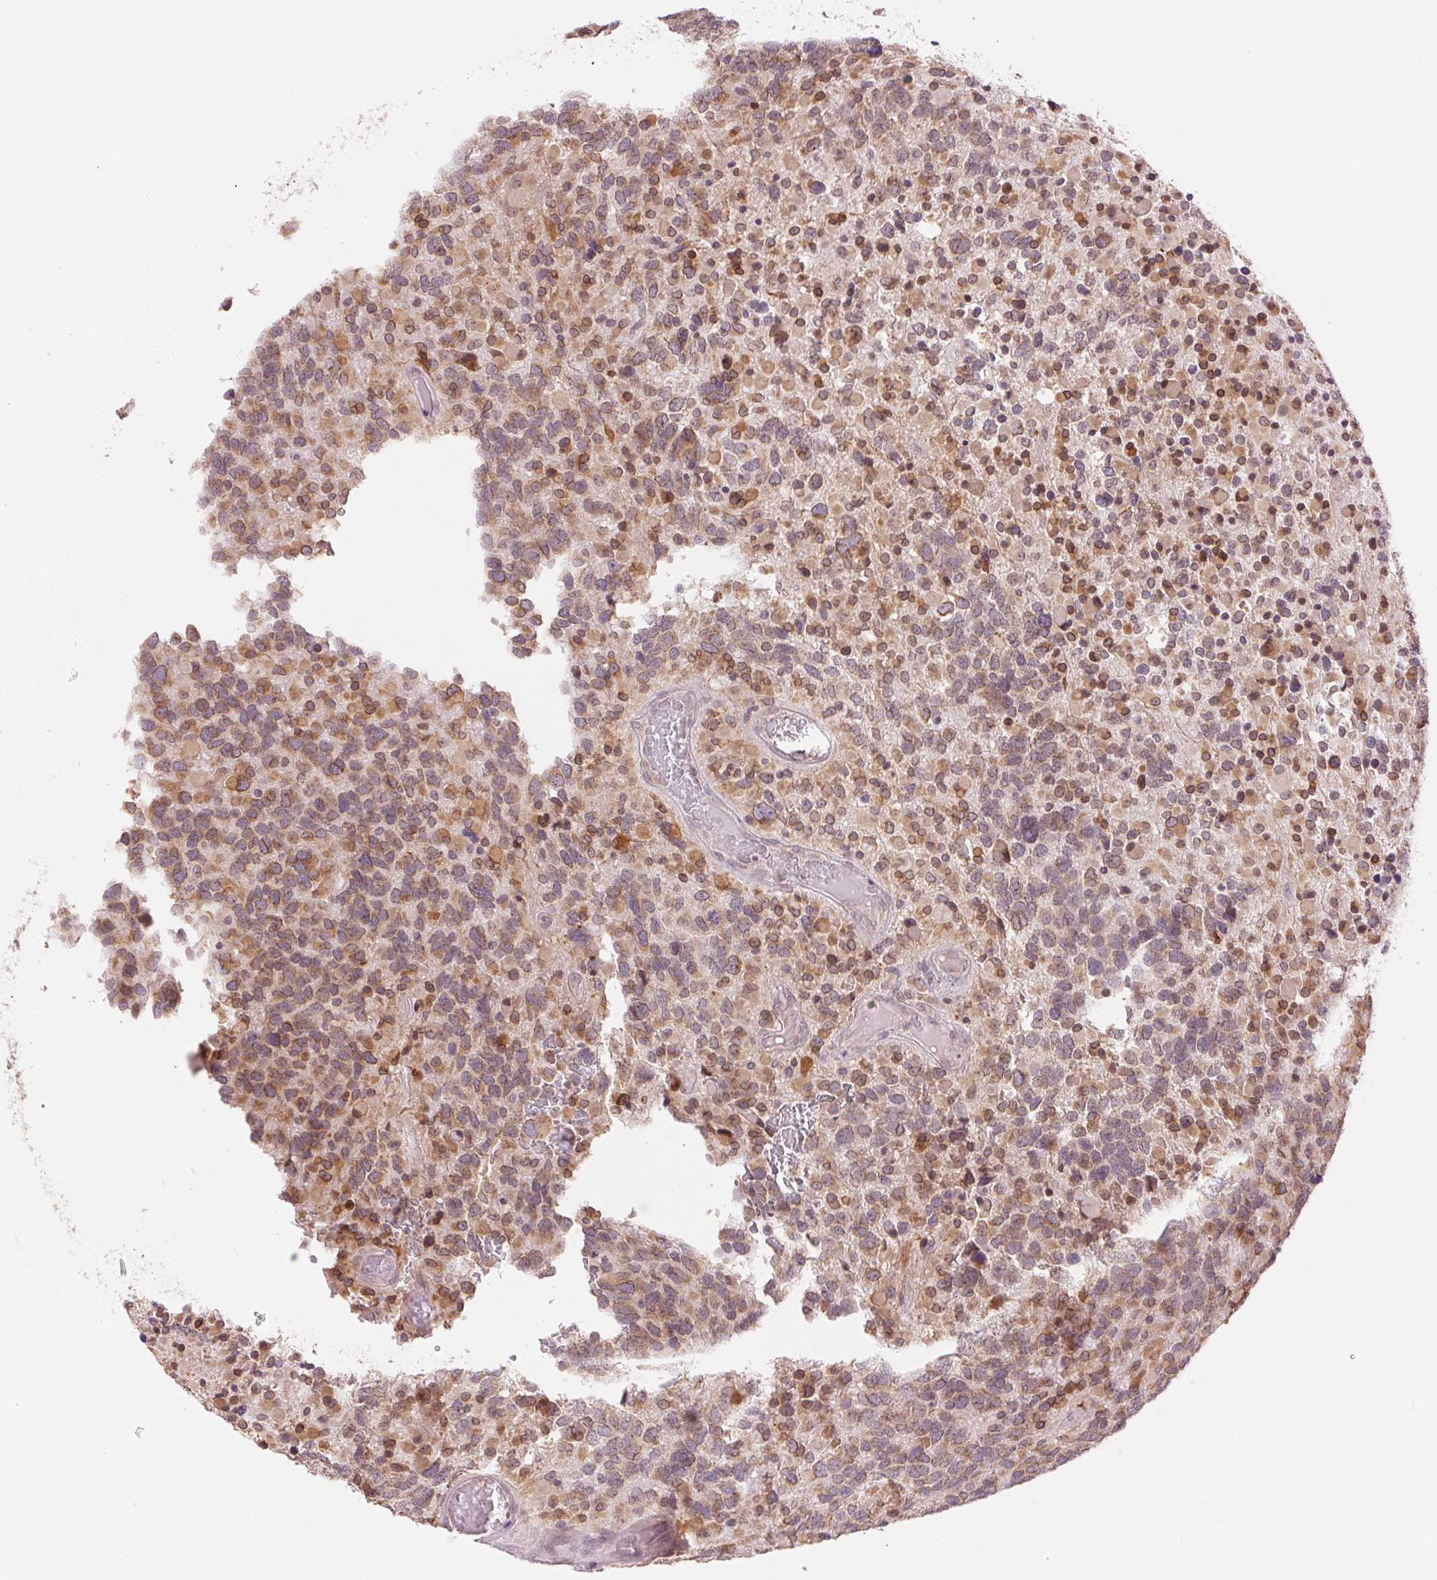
{"staining": {"intensity": "moderate", "quantity": "25%-75%", "location": "cytoplasmic/membranous"}, "tissue": "glioma", "cell_type": "Tumor cells", "image_type": "cancer", "snomed": [{"axis": "morphology", "description": "Glioma, malignant, High grade"}, {"axis": "topography", "description": "Brain"}], "caption": "Brown immunohistochemical staining in glioma reveals moderate cytoplasmic/membranous expression in approximately 25%-75% of tumor cells.", "gene": "TECR", "patient": {"sex": "female", "age": 40}}